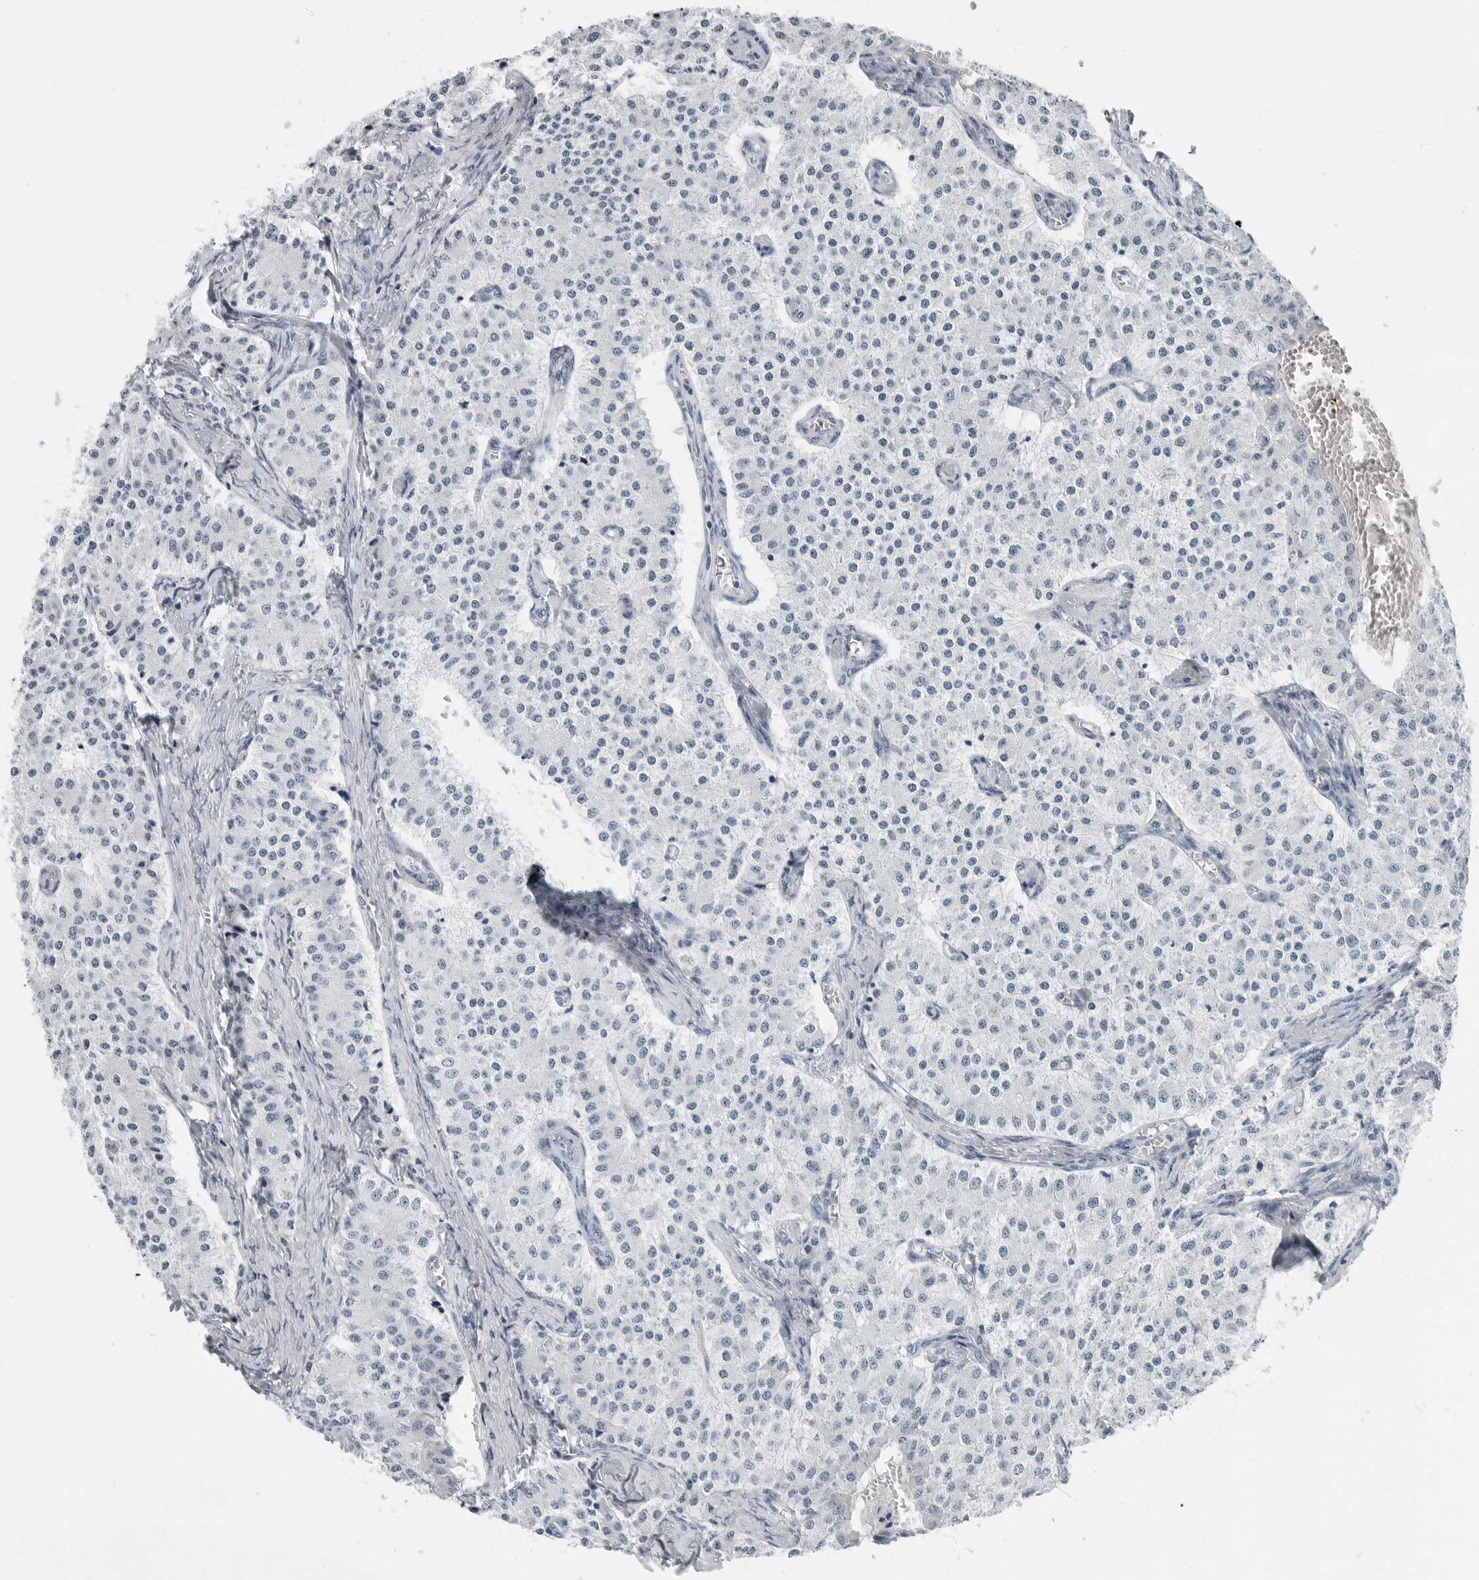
{"staining": {"intensity": "negative", "quantity": "none", "location": "none"}, "tissue": "carcinoid", "cell_type": "Tumor cells", "image_type": "cancer", "snomed": [{"axis": "morphology", "description": "Carcinoid, malignant, NOS"}, {"axis": "topography", "description": "Colon"}], "caption": "Immunohistochemistry (IHC) photomicrograph of human carcinoid stained for a protein (brown), which reveals no expression in tumor cells. Nuclei are stained in blue.", "gene": "FABP6", "patient": {"sex": "female", "age": 52}}